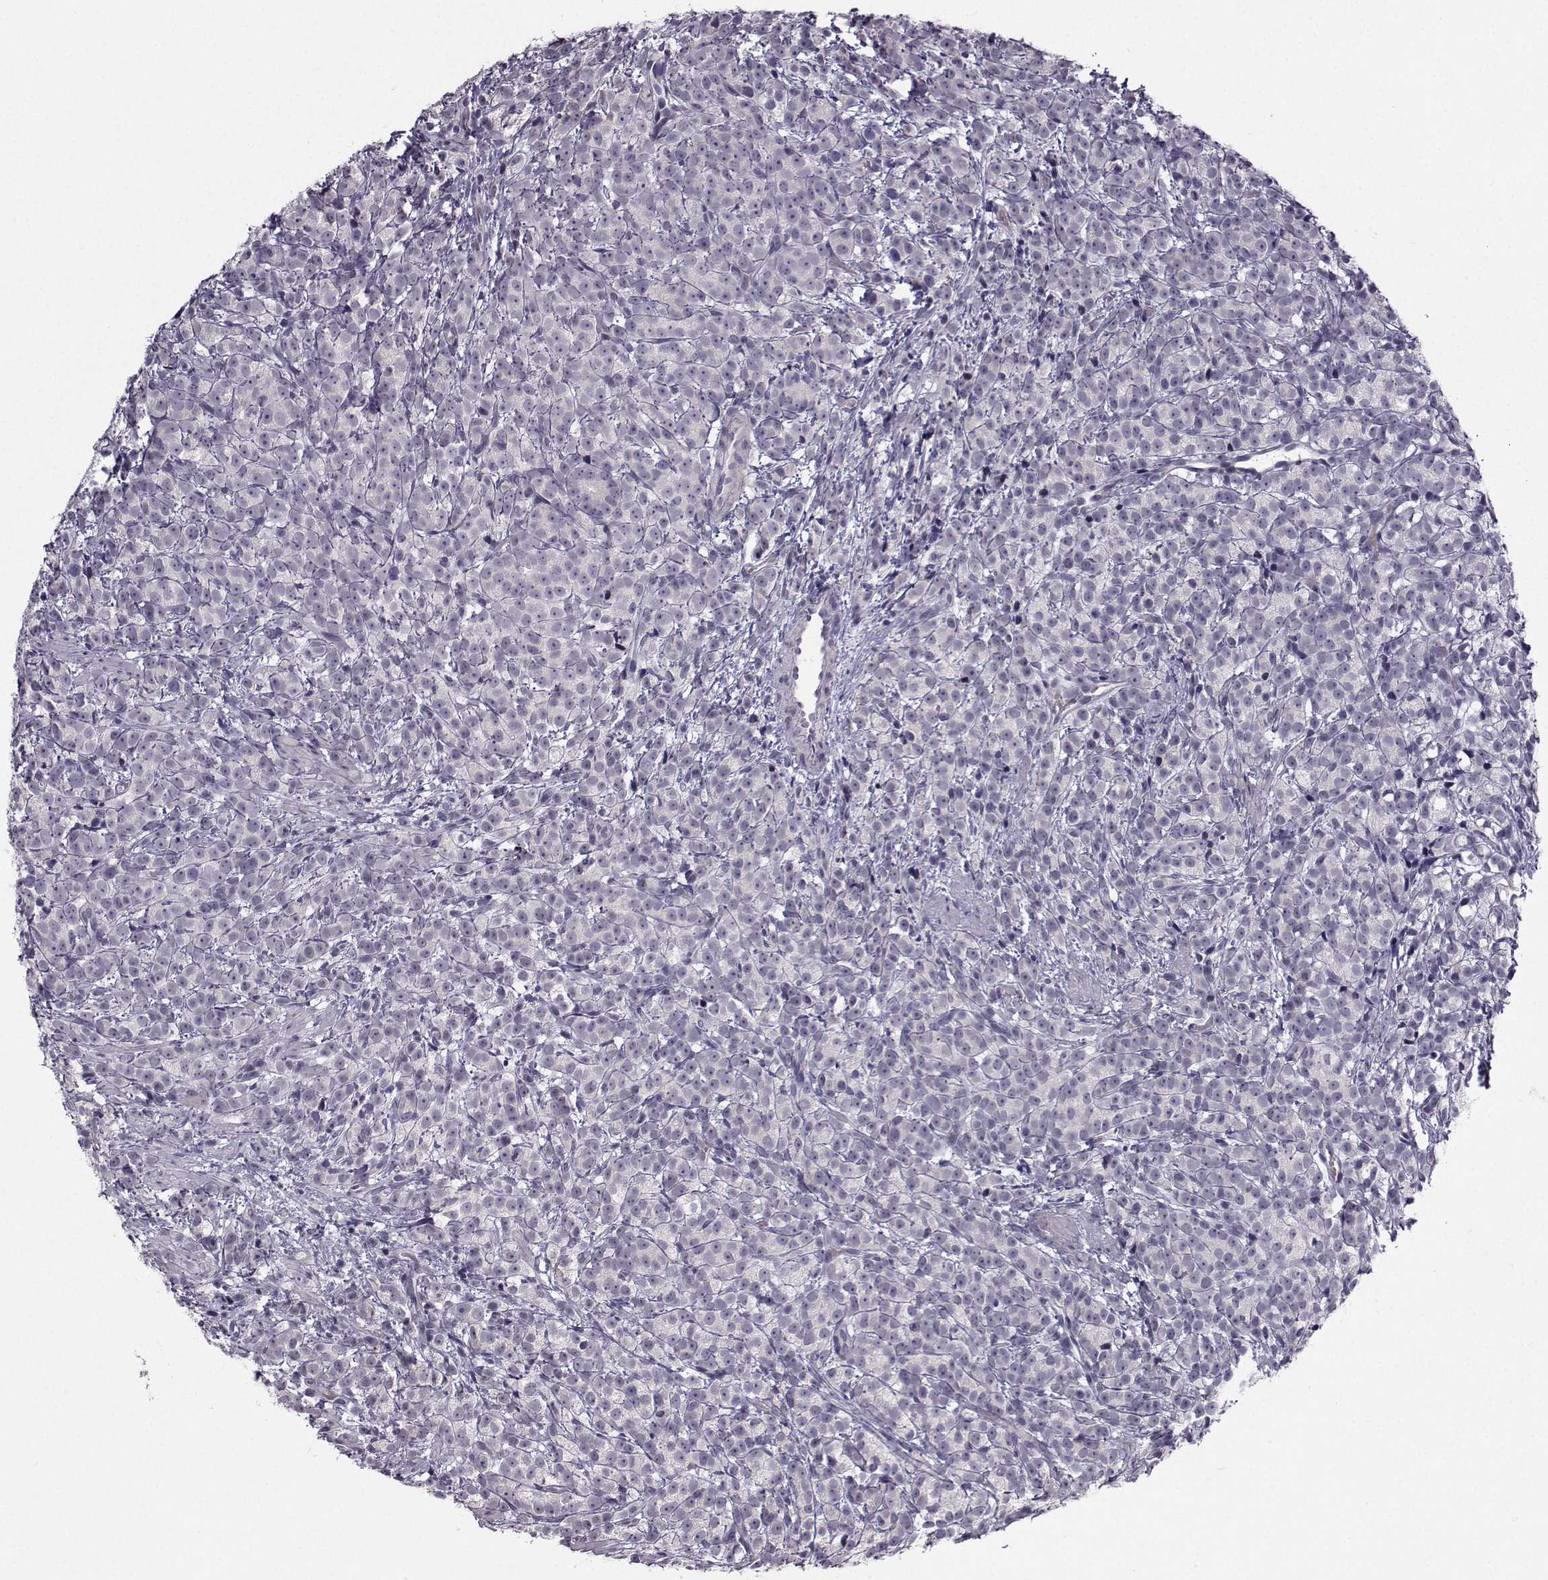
{"staining": {"intensity": "negative", "quantity": "none", "location": "none"}, "tissue": "prostate cancer", "cell_type": "Tumor cells", "image_type": "cancer", "snomed": [{"axis": "morphology", "description": "Adenocarcinoma, High grade"}, {"axis": "topography", "description": "Prostate"}], "caption": "Immunohistochemistry of human prostate adenocarcinoma (high-grade) displays no positivity in tumor cells. Brightfield microscopy of immunohistochemistry stained with DAB (brown) and hematoxylin (blue), captured at high magnification.", "gene": "LIN28A", "patient": {"sex": "male", "age": 53}}